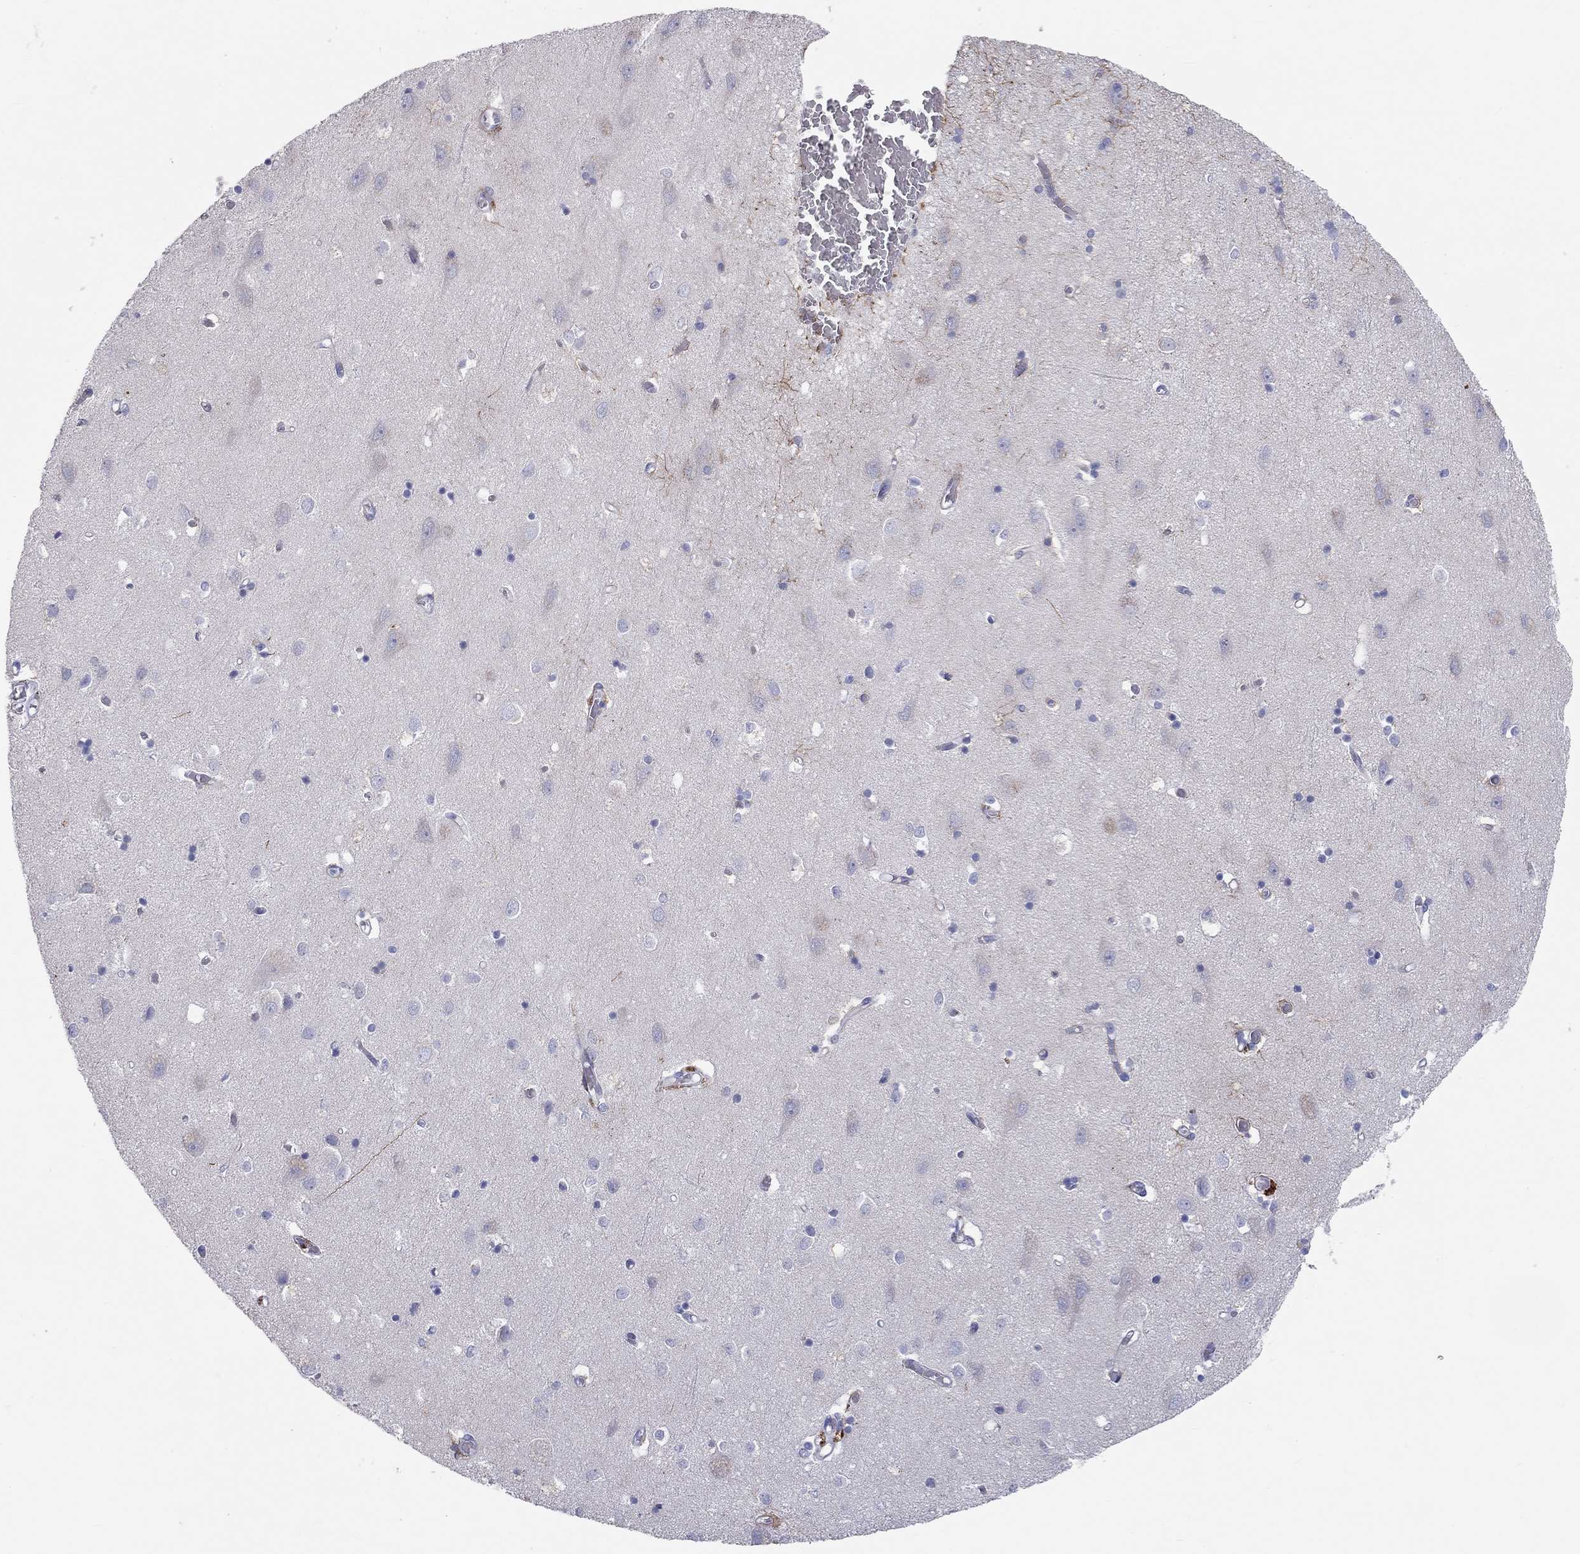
{"staining": {"intensity": "negative", "quantity": "none", "location": "none"}, "tissue": "cerebral cortex", "cell_type": "Endothelial cells", "image_type": "normal", "snomed": [{"axis": "morphology", "description": "Normal tissue, NOS"}, {"axis": "topography", "description": "Cerebral cortex"}], "caption": "This is an immunohistochemistry photomicrograph of unremarkable human cerebral cortex. There is no expression in endothelial cells.", "gene": "PCDHGC5", "patient": {"sex": "male", "age": 70}}